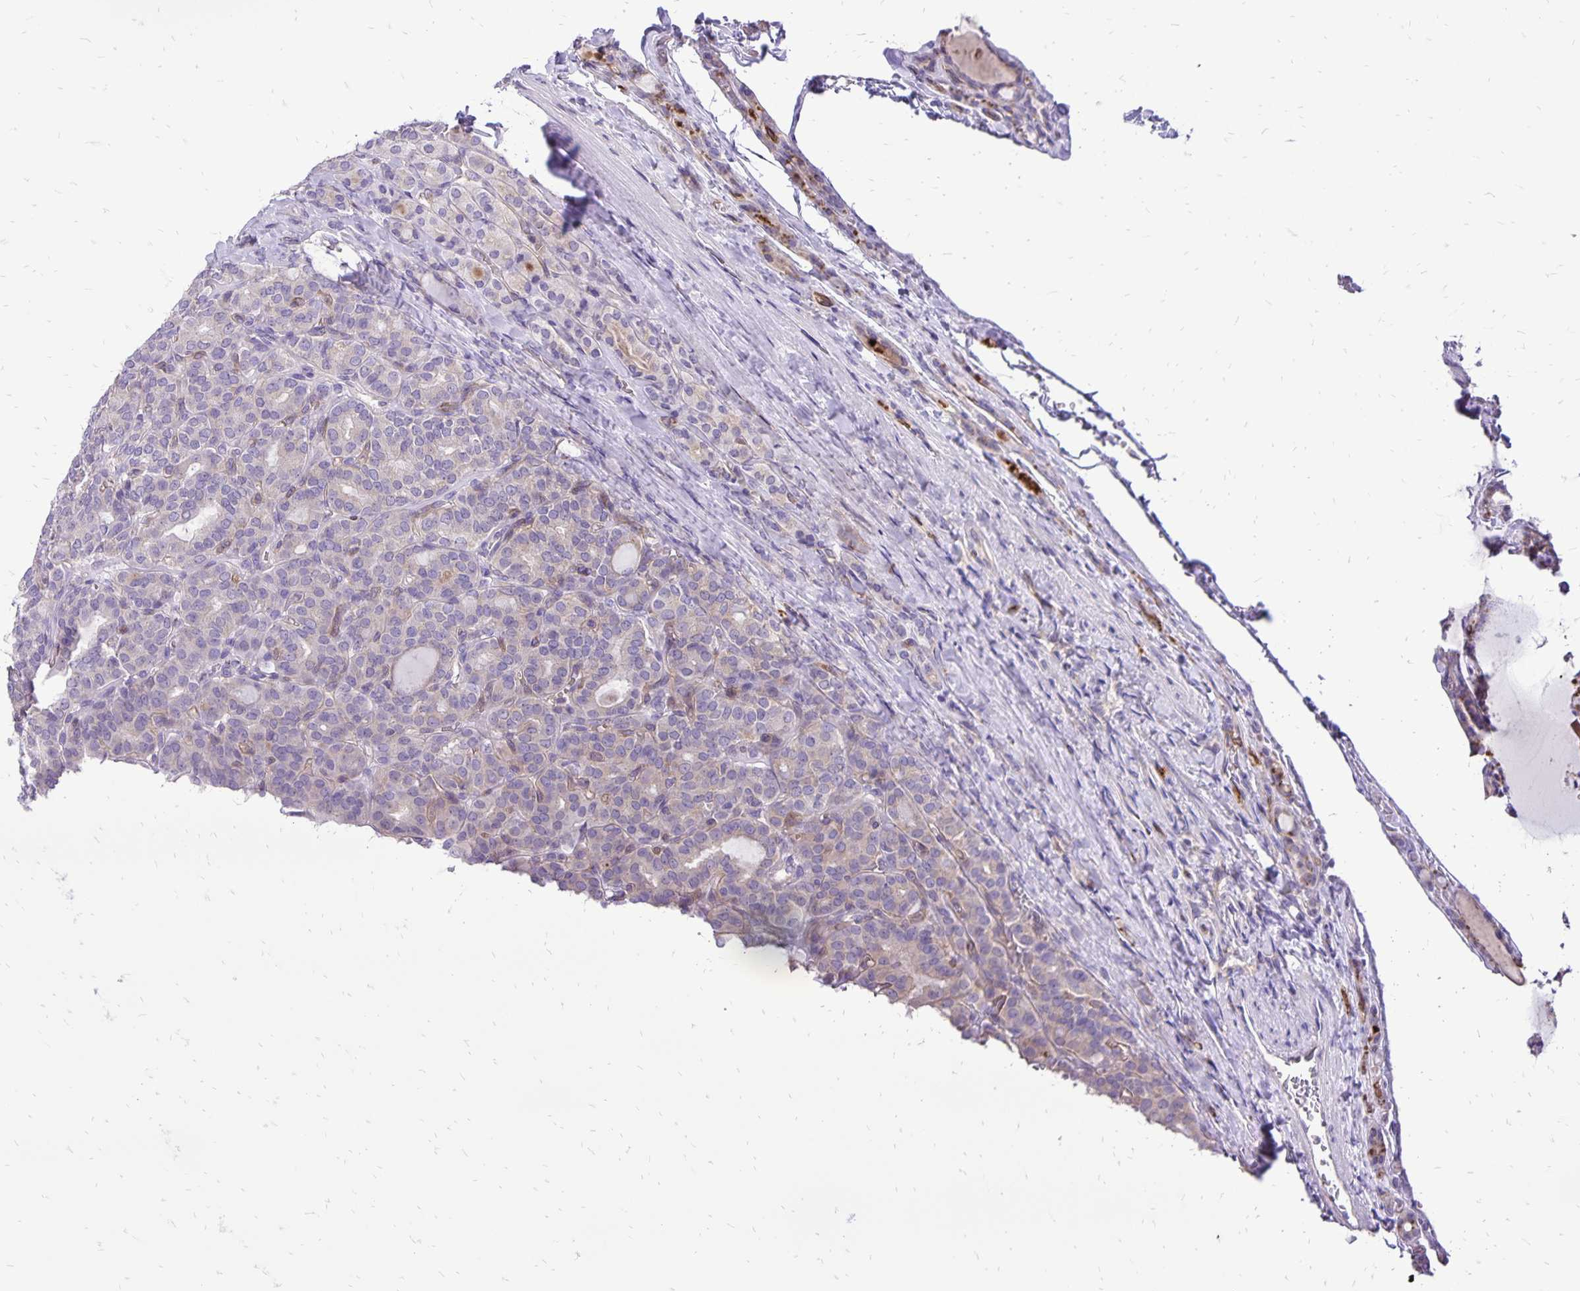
{"staining": {"intensity": "negative", "quantity": "none", "location": "none"}, "tissue": "thyroid cancer", "cell_type": "Tumor cells", "image_type": "cancer", "snomed": [{"axis": "morphology", "description": "Normal tissue, NOS"}, {"axis": "morphology", "description": "Follicular adenoma carcinoma, NOS"}, {"axis": "topography", "description": "Thyroid gland"}], "caption": "Immunohistochemistry micrograph of human thyroid cancer stained for a protein (brown), which reveals no expression in tumor cells.", "gene": "EIF5A", "patient": {"sex": "female", "age": 31}}